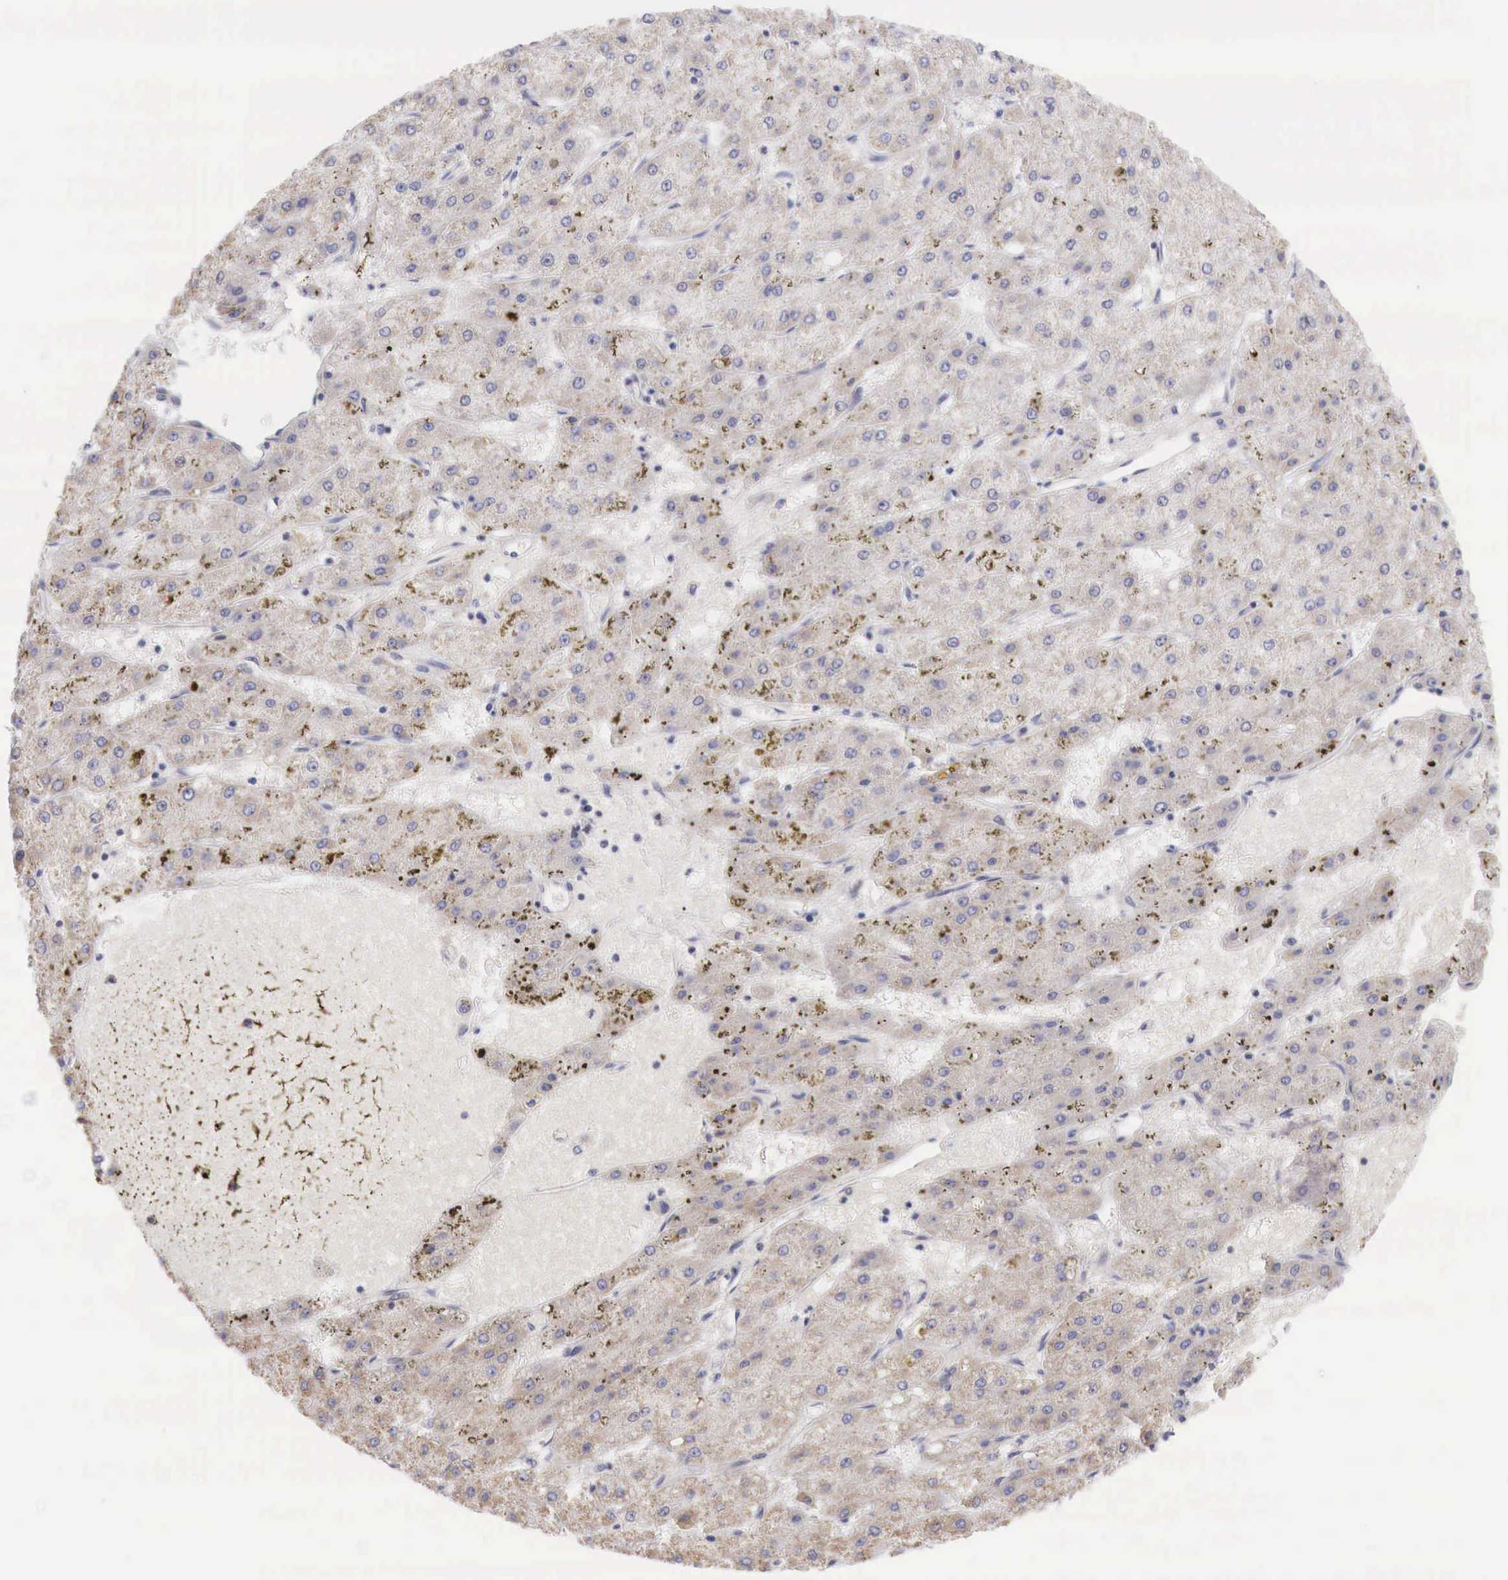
{"staining": {"intensity": "negative", "quantity": "none", "location": "none"}, "tissue": "liver cancer", "cell_type": "Tumor cells", "image_type": "cancer", "snomed": [{"axis": "morphology", "description": "Carcinoma, Hepatocellular, NOS"}, {"axis": "topography", "description": "Liver"}], "caption": "This photomicrograph is of liver cancer stained with IHC to label a protein in brown with the nuclei are counter-stained blue. There is no staining in tumor cells.", "gene": "TRIM13", "patient": {"sex": "female", "age": 52}}